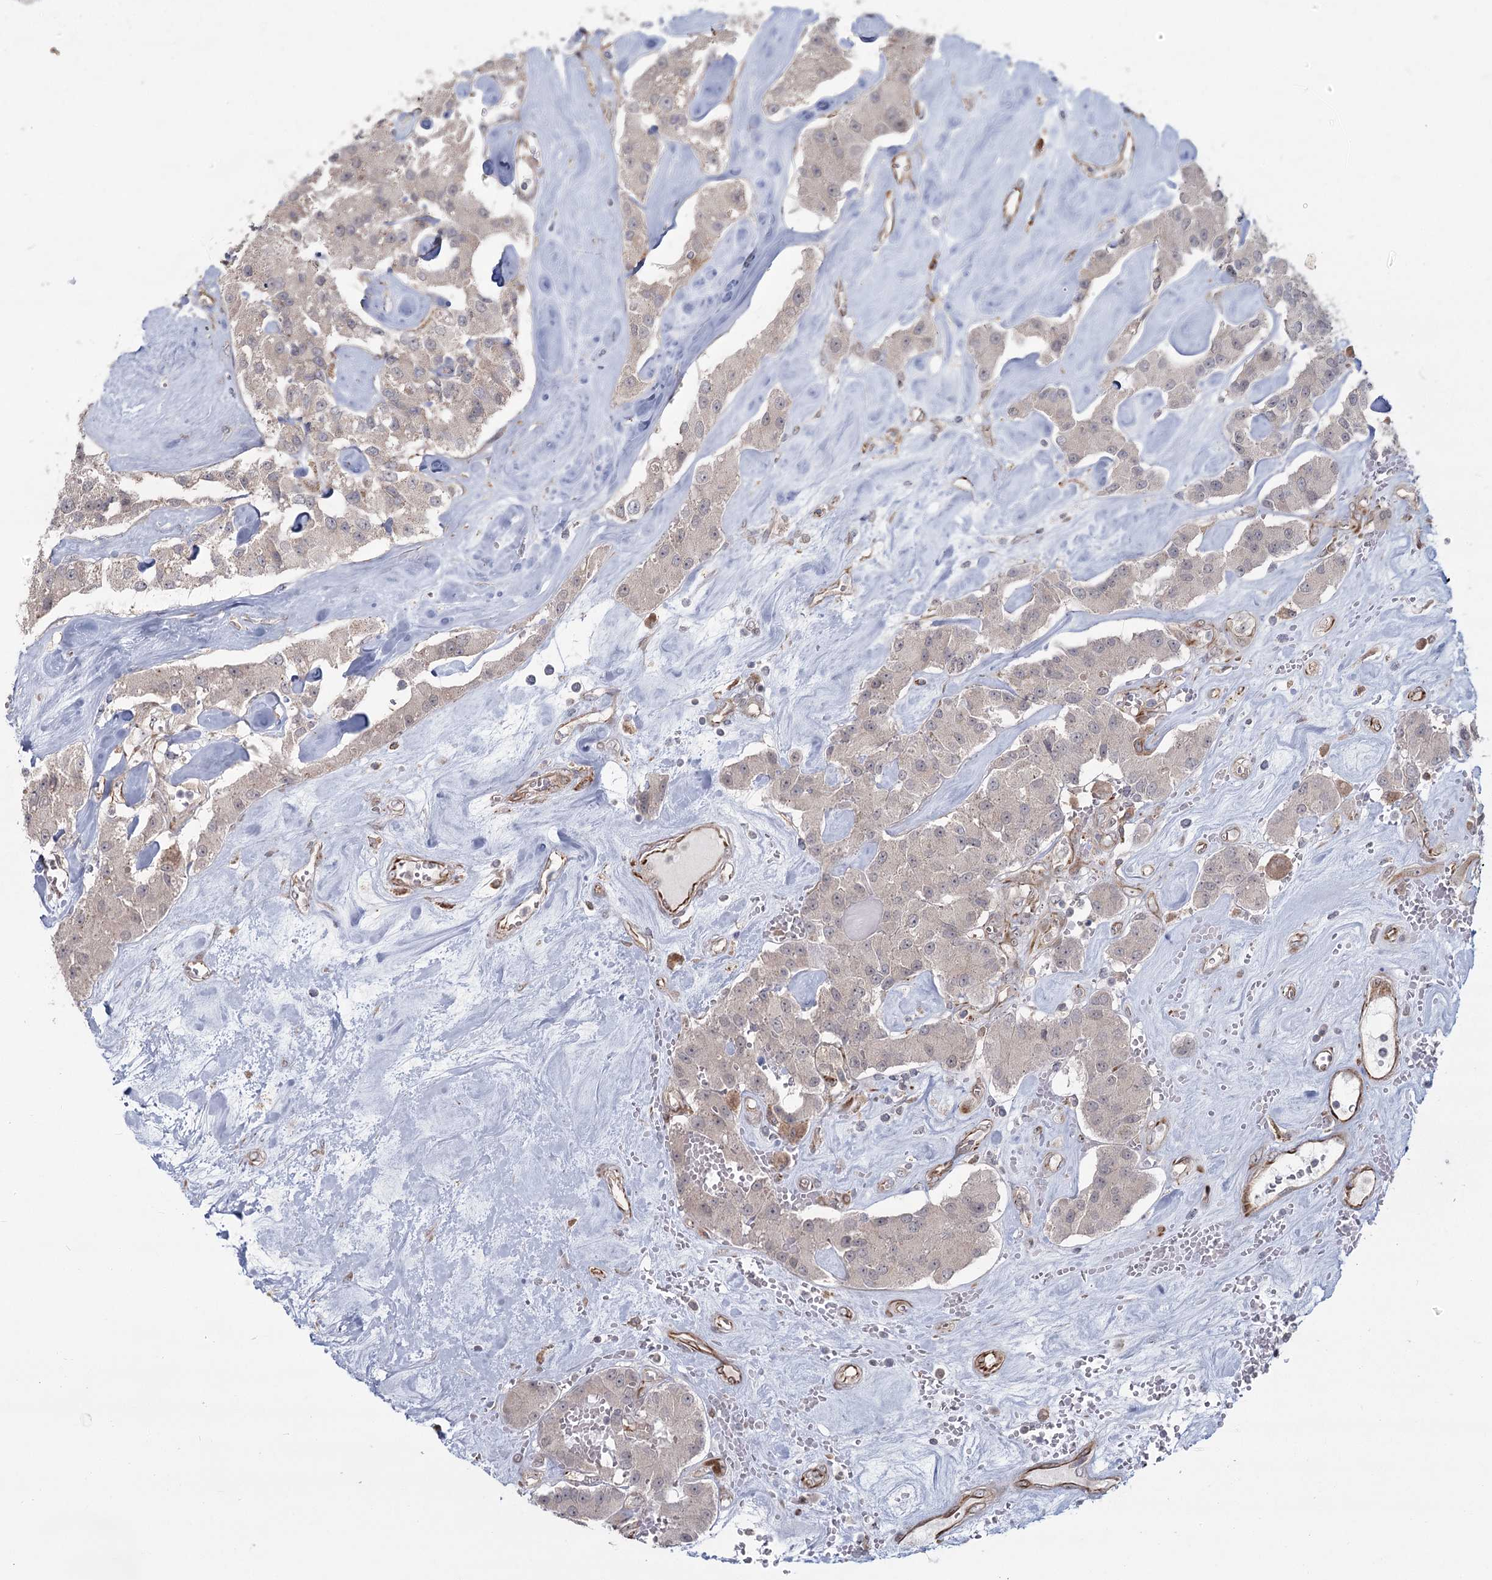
{"staining": {"intensity": "negative", "quantity": "none", "location": "none"}, "tissue": "carcinoid", "cell_type": "Tumor cells", "image_type": "cancer", "snomed": [{"axis": "morphology", "description": "Carcinoid, malignant, NOS"}, {"axis": "topography", "description": "Pancreas"}], "caption": "This photomicrograph is of carcinoid (malignant) stained with immunohistochemistry to label a protein in brown with the nuclei are counter-stained blue. There is no expression in tumor cells.", "gene": "AP2M1", "patient": {"sex": "male", "age": 41}}